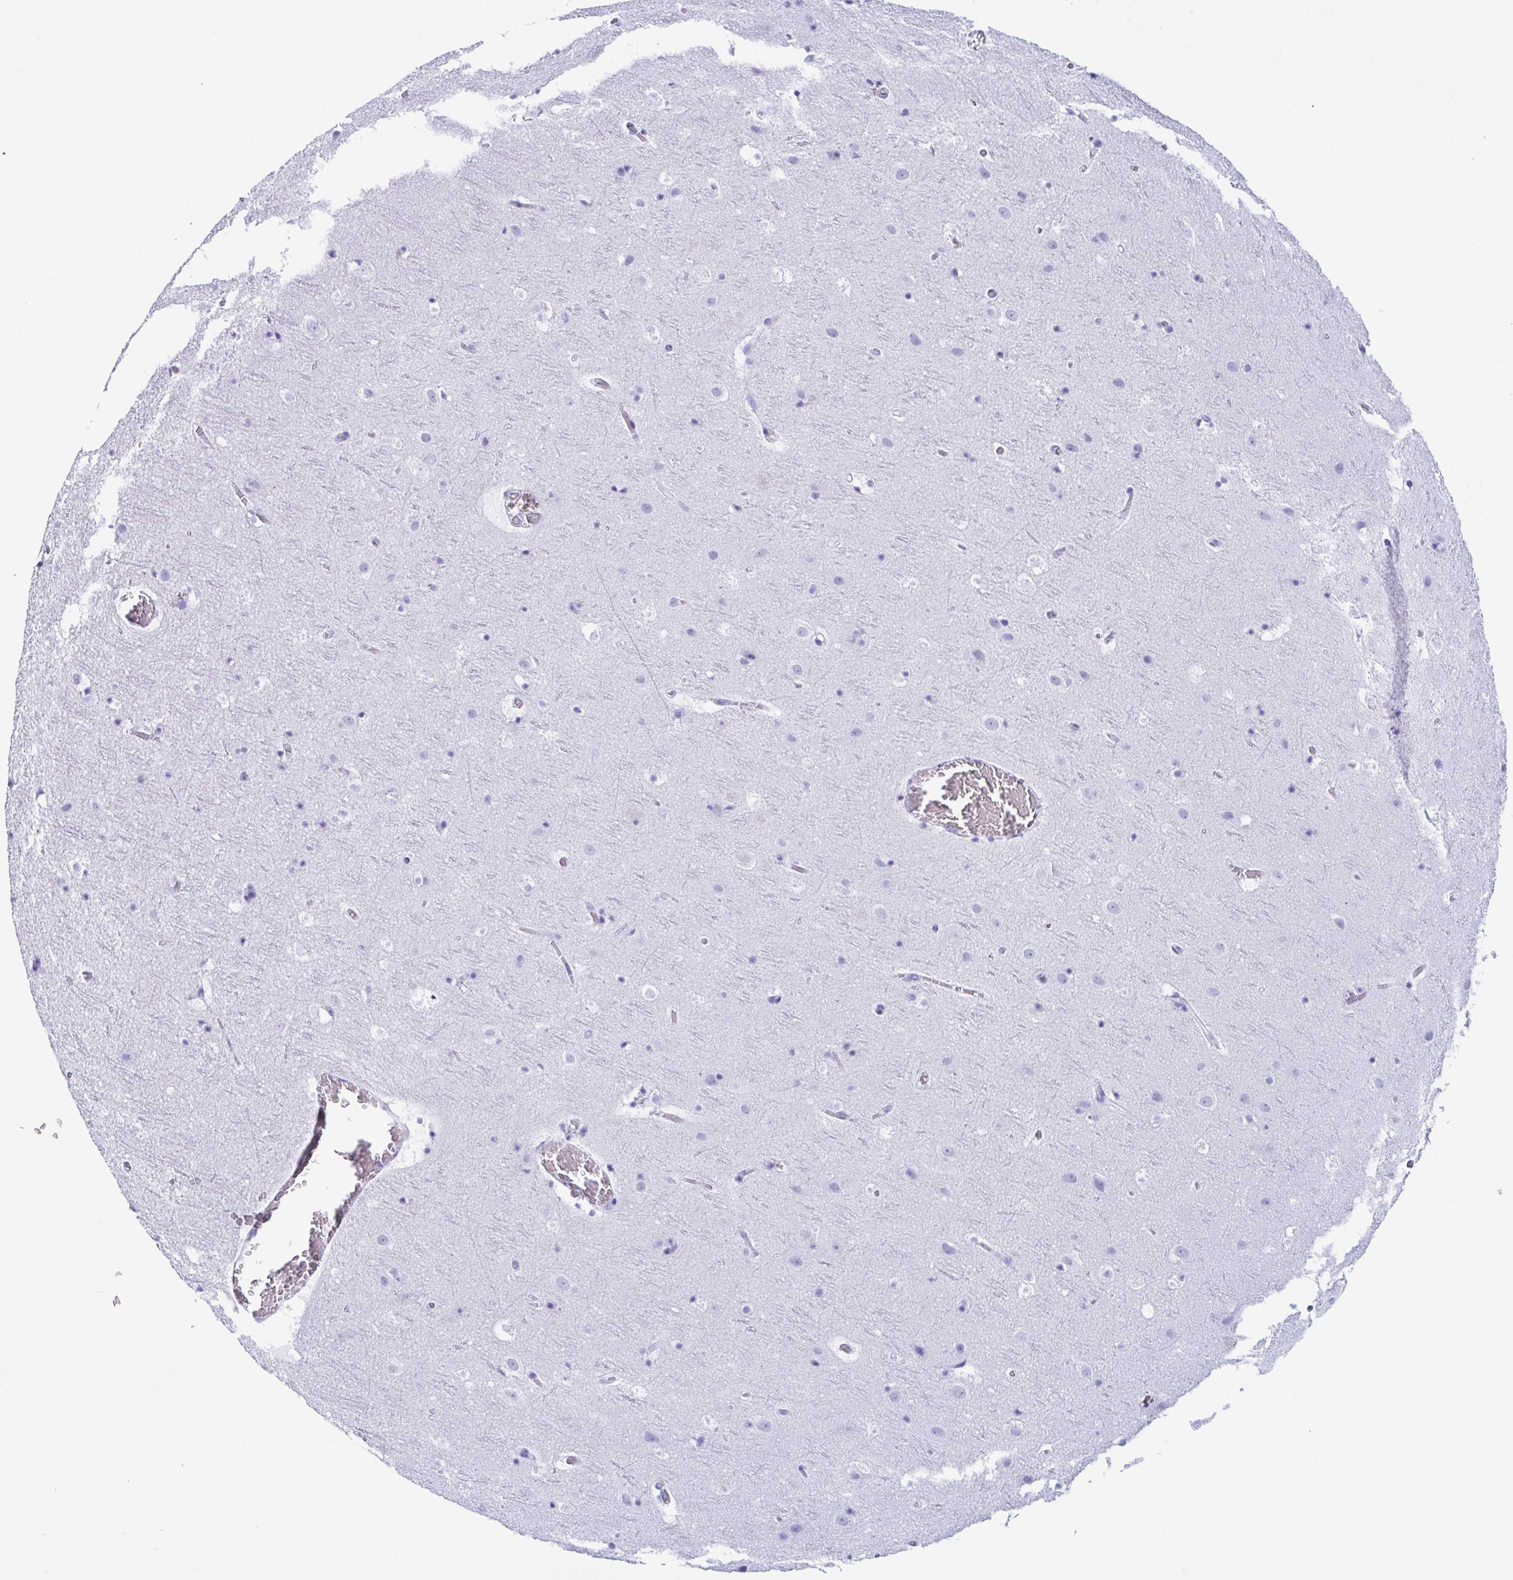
{"staining": {"intensity": "negative", "quantity": "none", "location": "none"}, "tissue": "cerebral cortex", "cell_type": "Endothelial cells", "image_type": "normal", "snomed": [{"axis": "morphology", "description": "Normal tissue, NOS"}, {"axis": "topography", "description": "Cerebral cortex"}], "caption": "DAB immunohistochemical staining of benign human cerebral cortex reveals no significant staining in endothelial cells.", "gene": "ZNF850", "patient": {"sex": "female", "age": 42}}